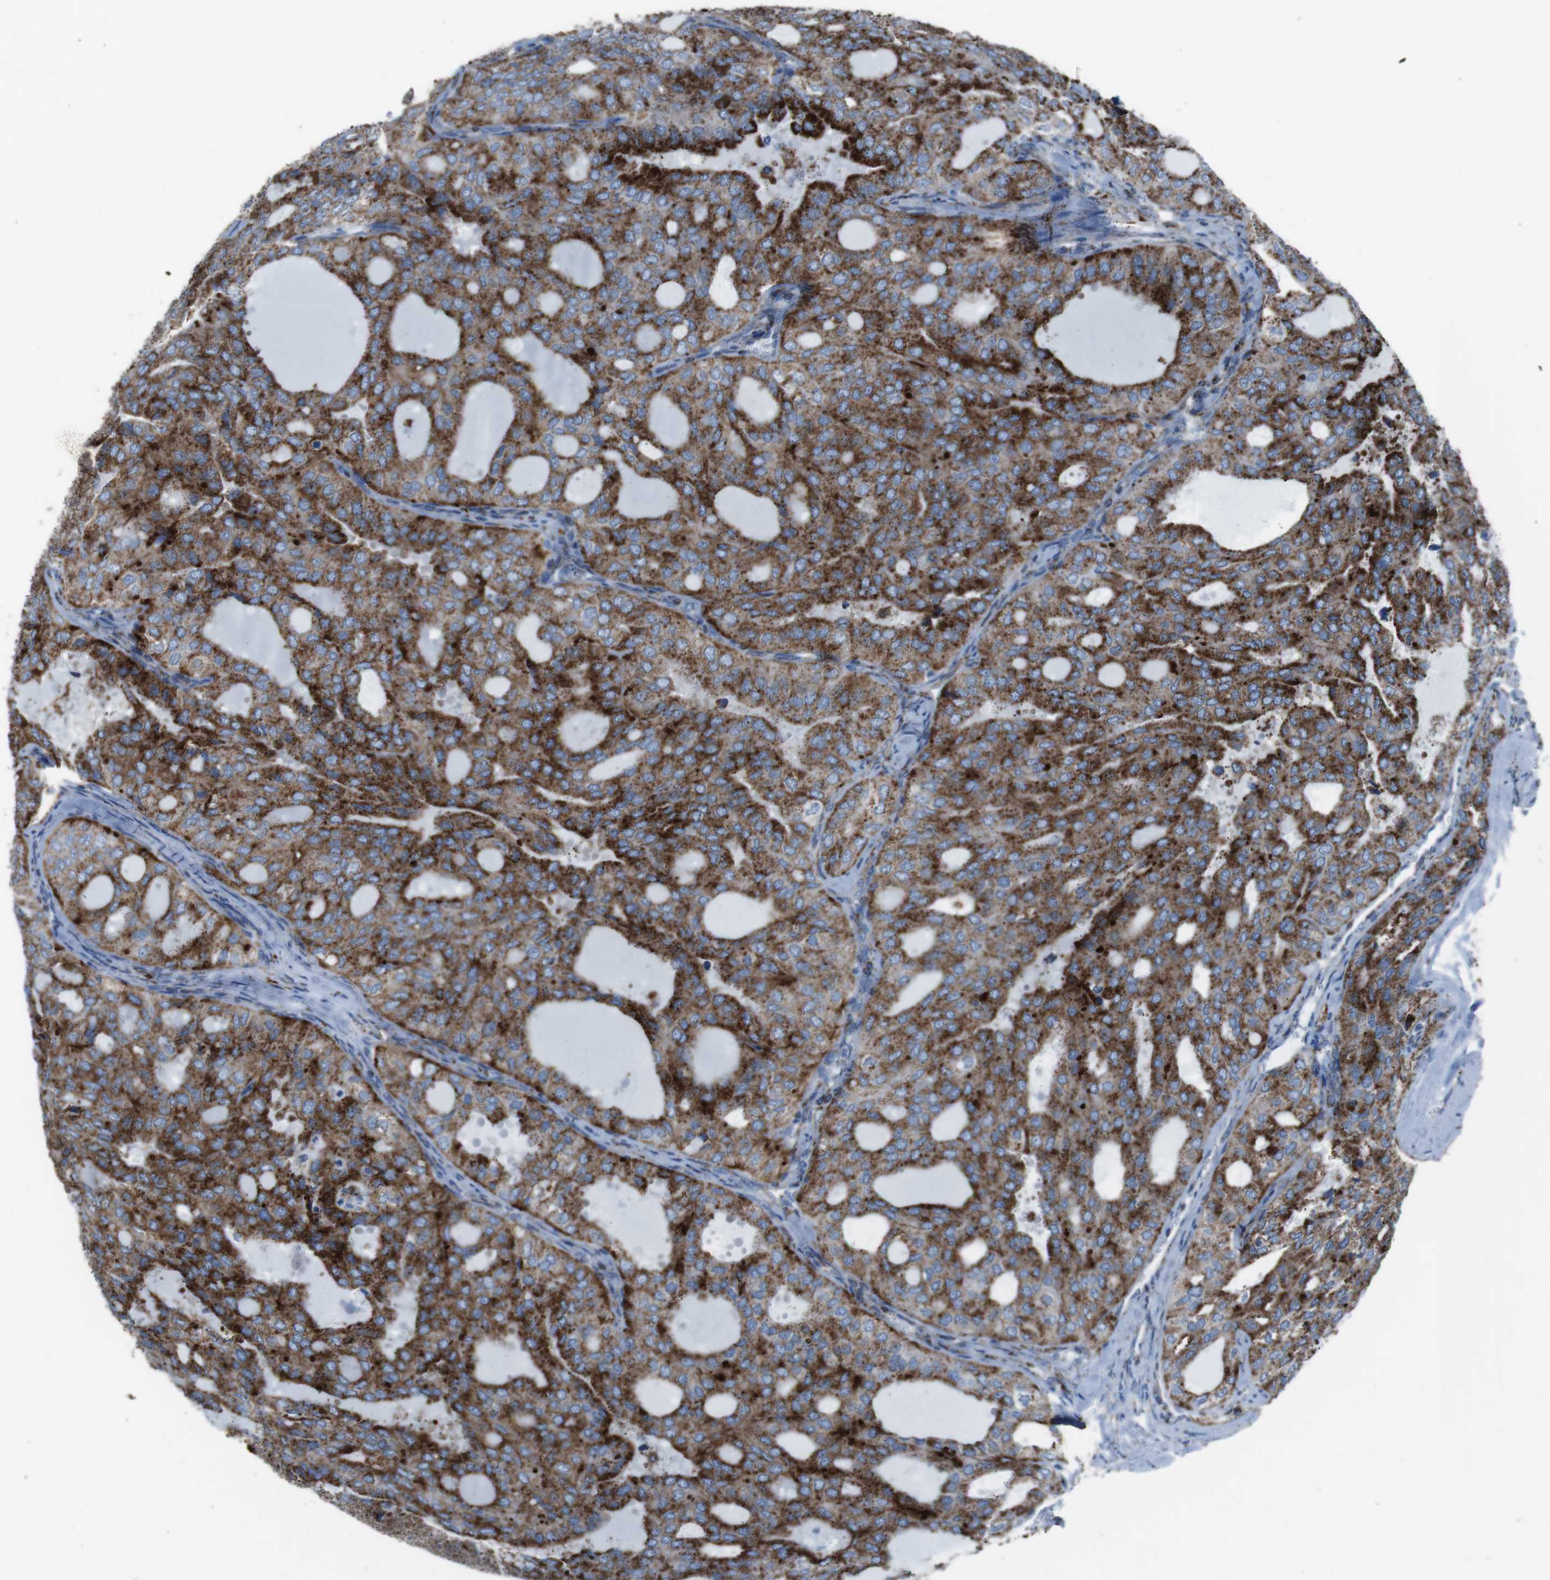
{"staining": {"intensity": "strong", "quantity": ">75%", "location": "cytoplasmic/membranous"}, "tissue": "thyroid cancer", "cell_type": "Tumor cells", "image_type": "cancer", "snomed": [{"axis": "morphology", "description": "Follicular adenoma carcinoma, NOS"}, {"axis": "topography", "description": "Thyroid gland"}], "caption": "Tumor cells exhibit high levels of strong cytoplasmic/membranous positivity in about >75% of cells in human thyroid cancer.", "gene": "SCARB2", "patient": {"sex": "male", "age": 75}}